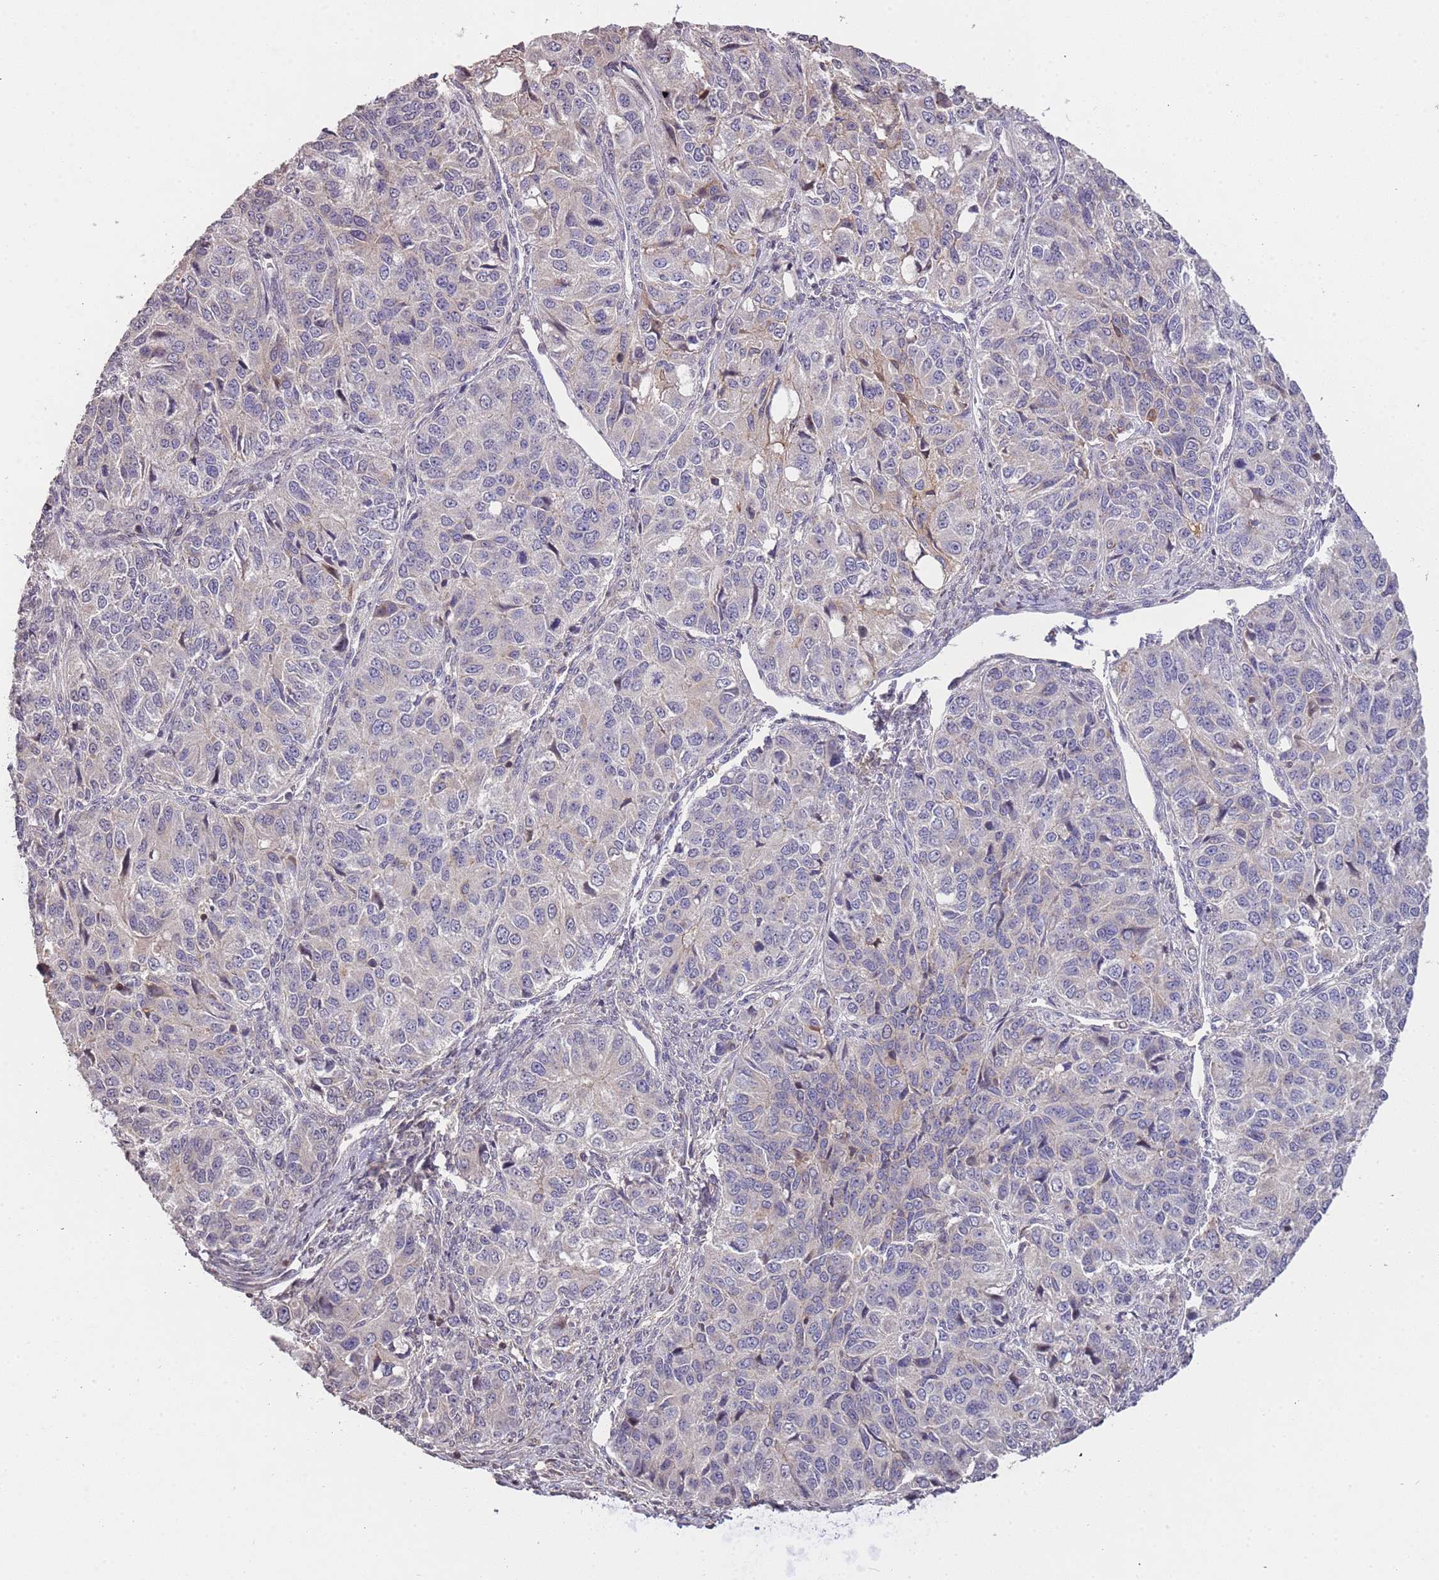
{"staining": {"intensity": "negative", "quantity": "none", "location": "none"}, "tissue": "ovarian cancer", "cell_type": "Tumor cells", "image_type": "cancer", "snomed": [{"axis": "morphology", "description": "Carcinoma, endometroid"}, {"axis": "topography", "description": "Ovary"}], "caption": "Tumor cells are negative for brown protein staining in ovarian endometroid carcinoma. (DAB (3,3'-diaminobenzidine) immunohistochemistry (IHC) visualized using brightfield microscopy, high magnification).", "gene": "SLC16A4", "patient": {"sex": "female", "age": 51}}